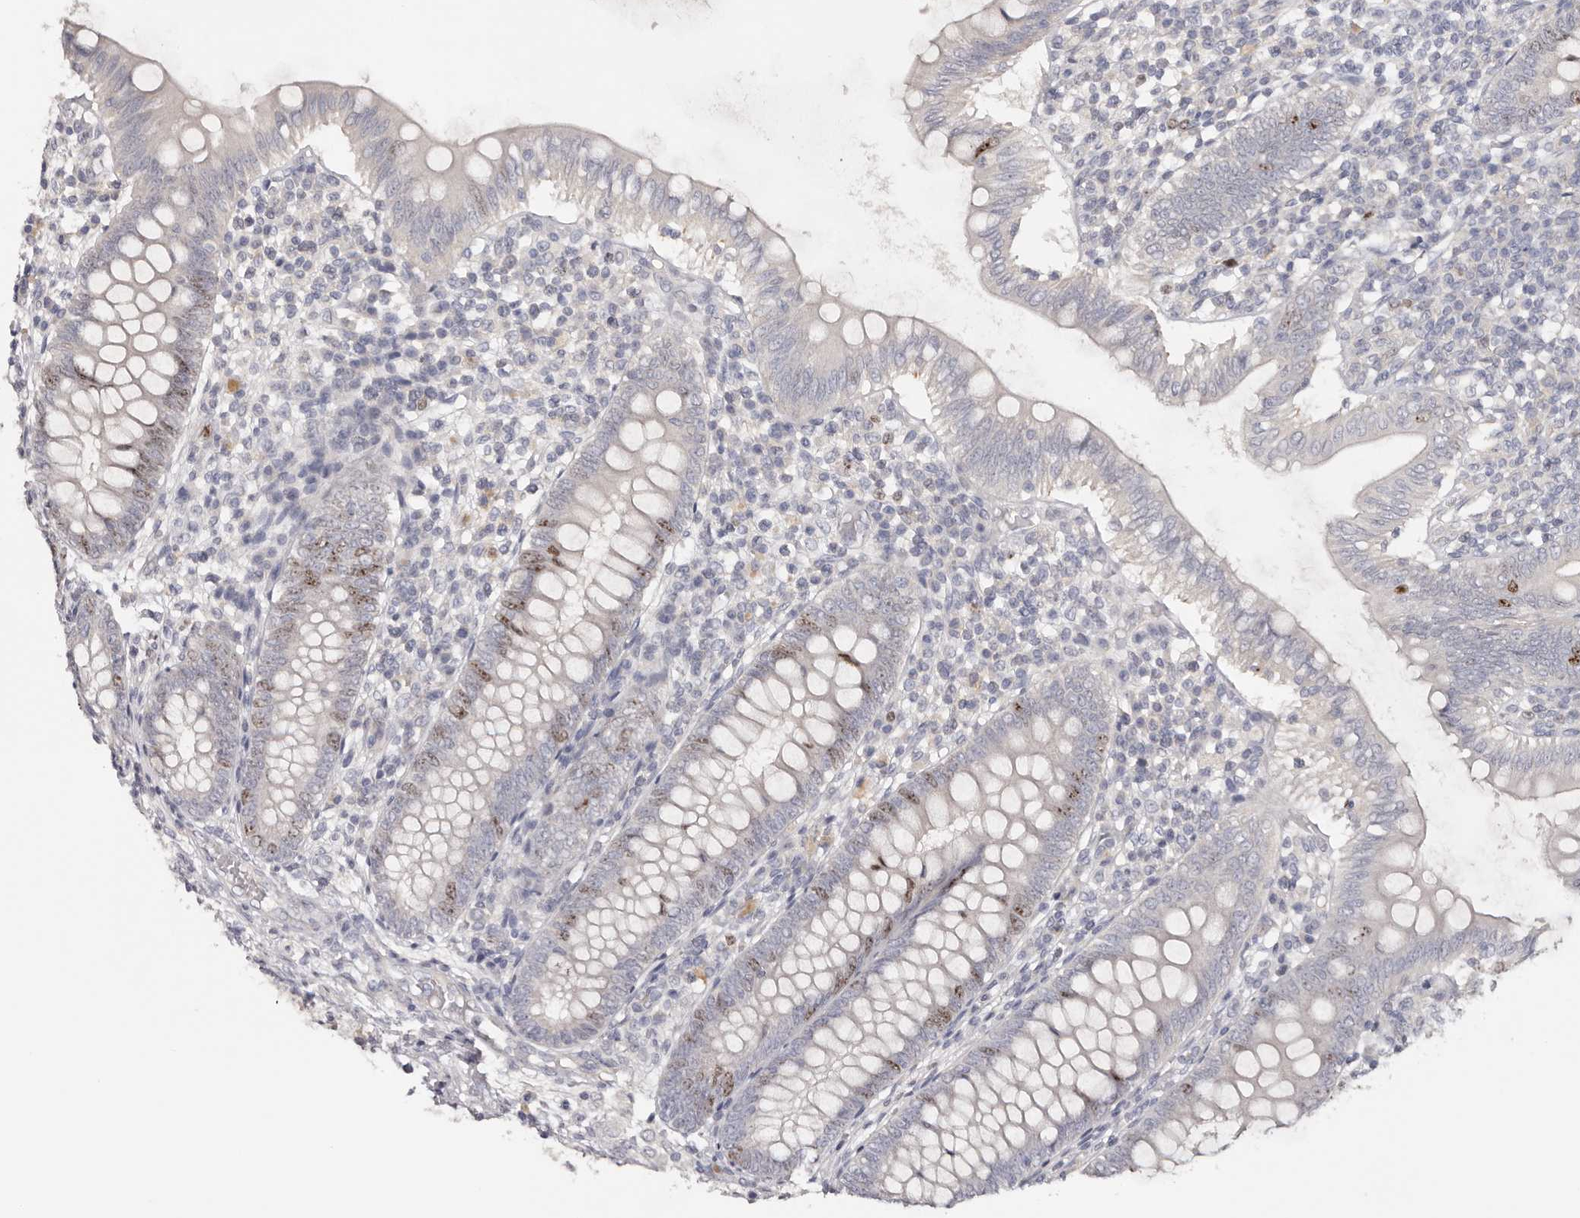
{"staining": {"intensity": "moderate", "quantity": "<25%", "location": "nuclear"}, "tissue": "appendix", "cell_type": "Glandular cells", "image_type": "normal", "snomed": [{"axis": "morphology", "description": "Normal tissue, NOS"}, {"axis": "topography", "description": "Appendix"}], "caption": "Appendix stained with DAB (3,3'-diaminobenzidine) immunohistochemistry exhibits low levels of moderate nuclear positivity in about <25% of glandular cells.", "gene": "CCDC190", "patient": {"sex": "male", "age": 14}}